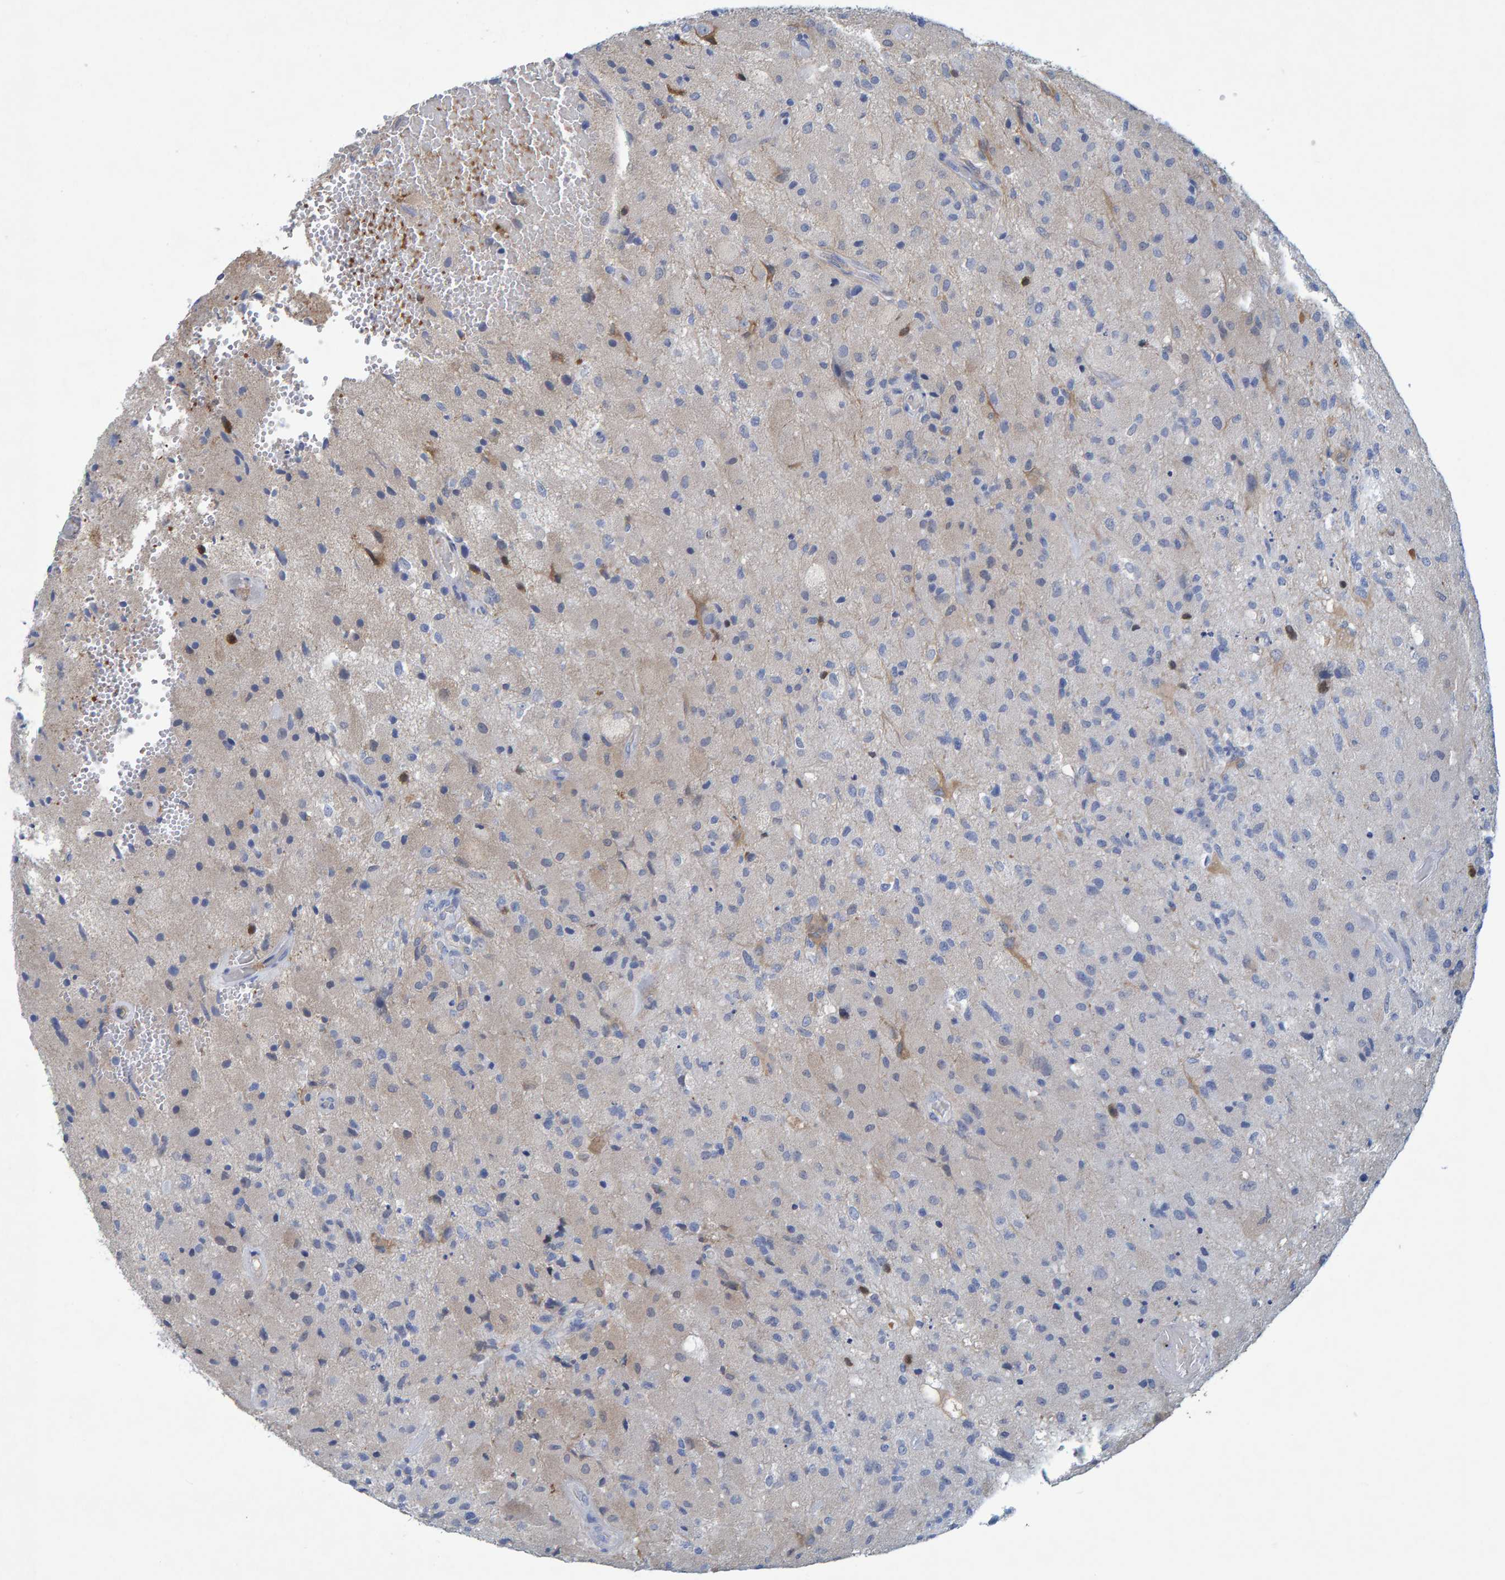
{"staining": {"intensity": "negative", "quantity": "none", "location": "none"}, "tissue": "glioma", "cell_type": "Tumor cells", "image_type": "cancer", "snomed": [{"axis": "morphology", "description": "Normal tissue, NOS"}, {"axis": "morphology", "description": "Glioma, malignant, High grade"}, {"axis": "topography", "description": "Cerebral cortex"}], "caption": "High magnification brightfield microscopy of high-grade glioma (malignant) stained with DAB (brown) and counterstained with hematoxylin (blue): tumor cells show no significant expression.", "gene": "ALAD", "patient": {"sex": "male", "age": 77}}